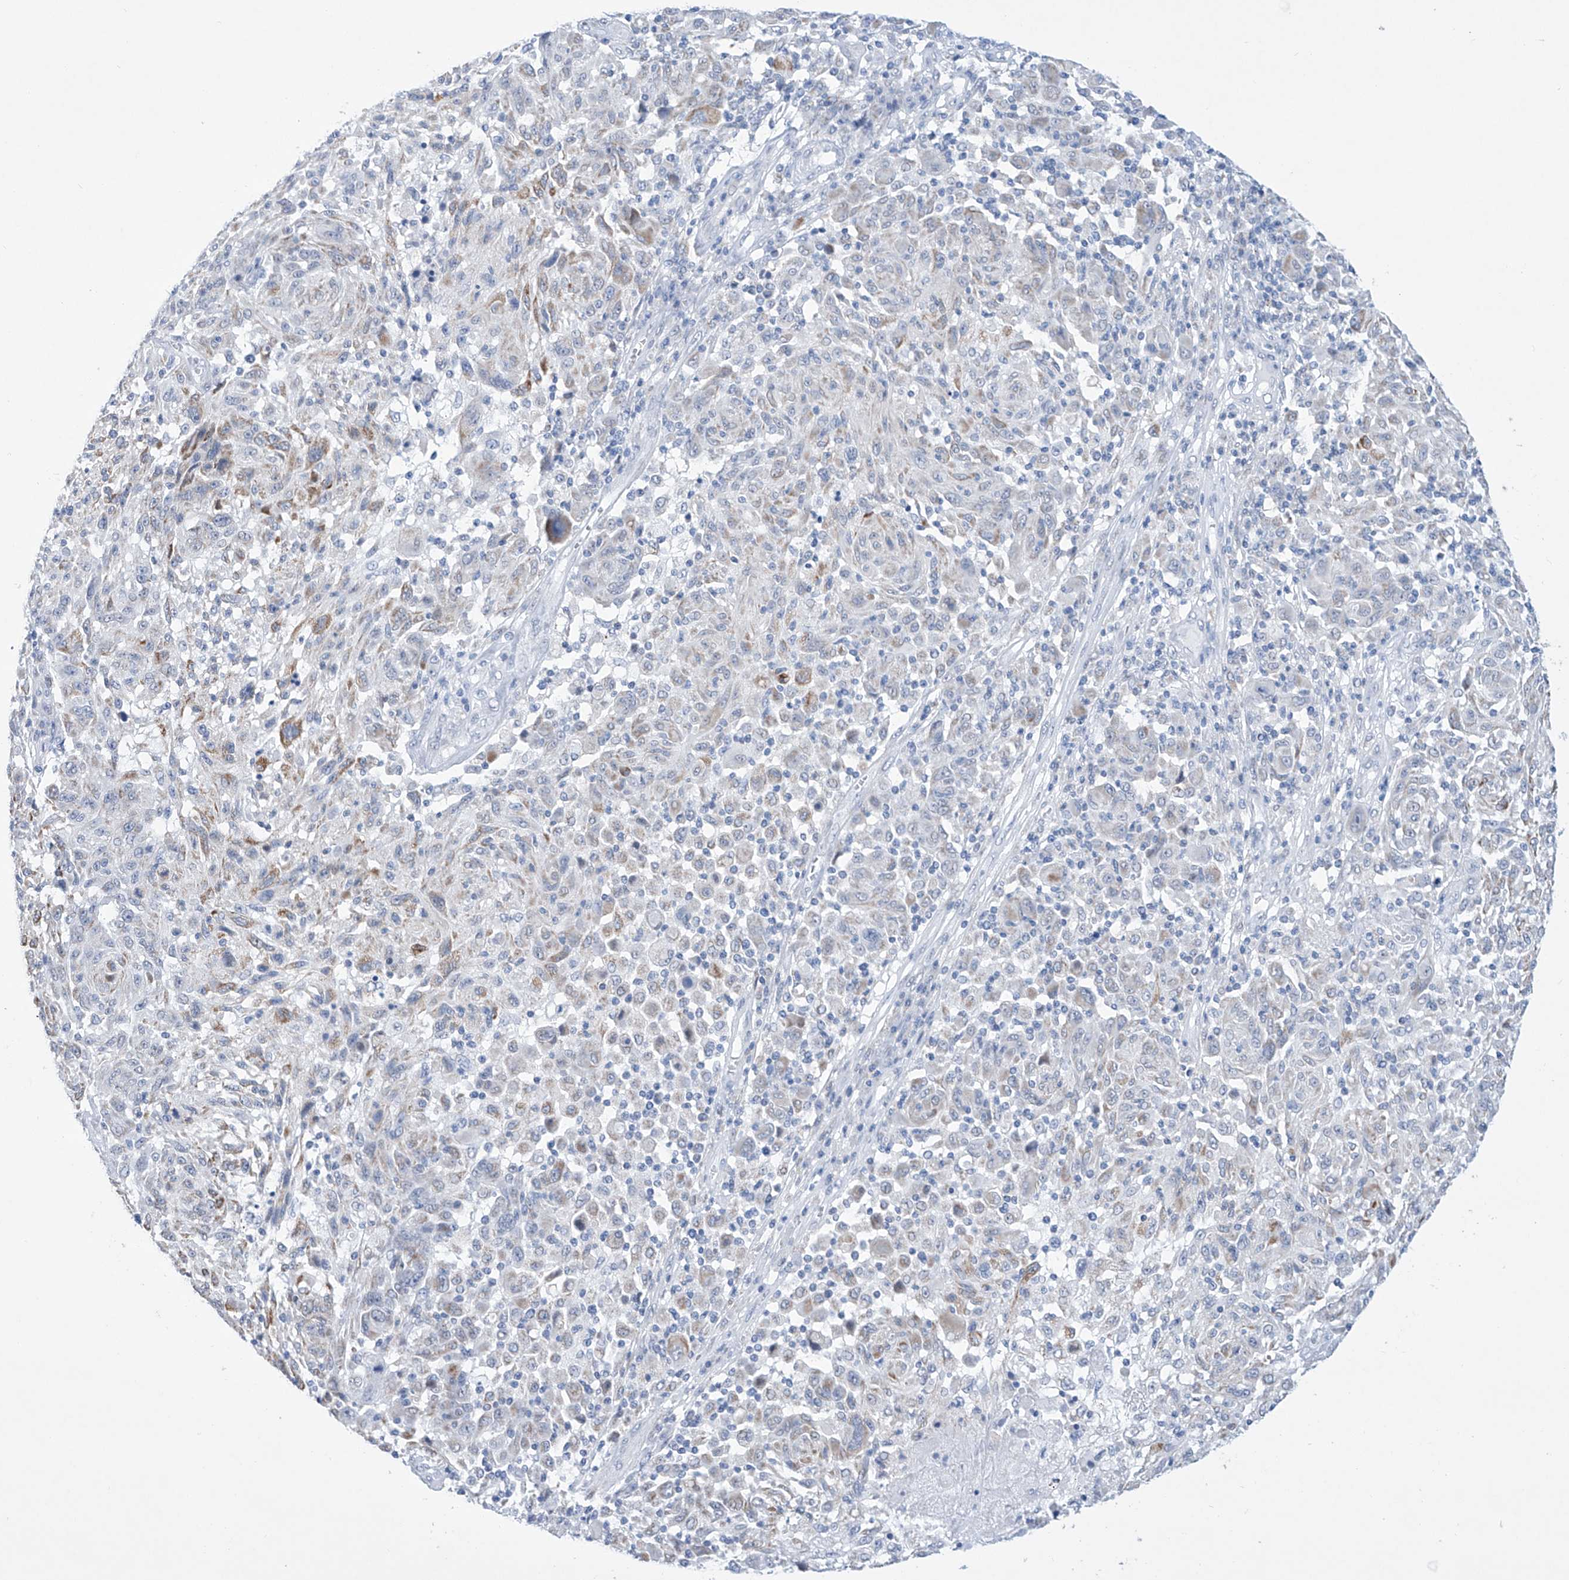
{"staining": {"intensity": "moderate", "quantity": "25%-75%", "location": "cytoplasmic/membranous"}, "tissue": "melanoma", "cell_type": "Tumor cells", "image_type": "cancer", "snomed": [{"axis": "morphology", "description": "Malignant melanoma, NOS"}, {"axis": "topography", "description": "Skin"}], "caption": "Malignant melanoma stained with DAB IHC shows medium levels of moderate cytoplasmic/membranous positivity in about 25%-75% of tumor cells.", "gene": "ALDH6A1", "patient": {"sex": "male", "age": 53}}